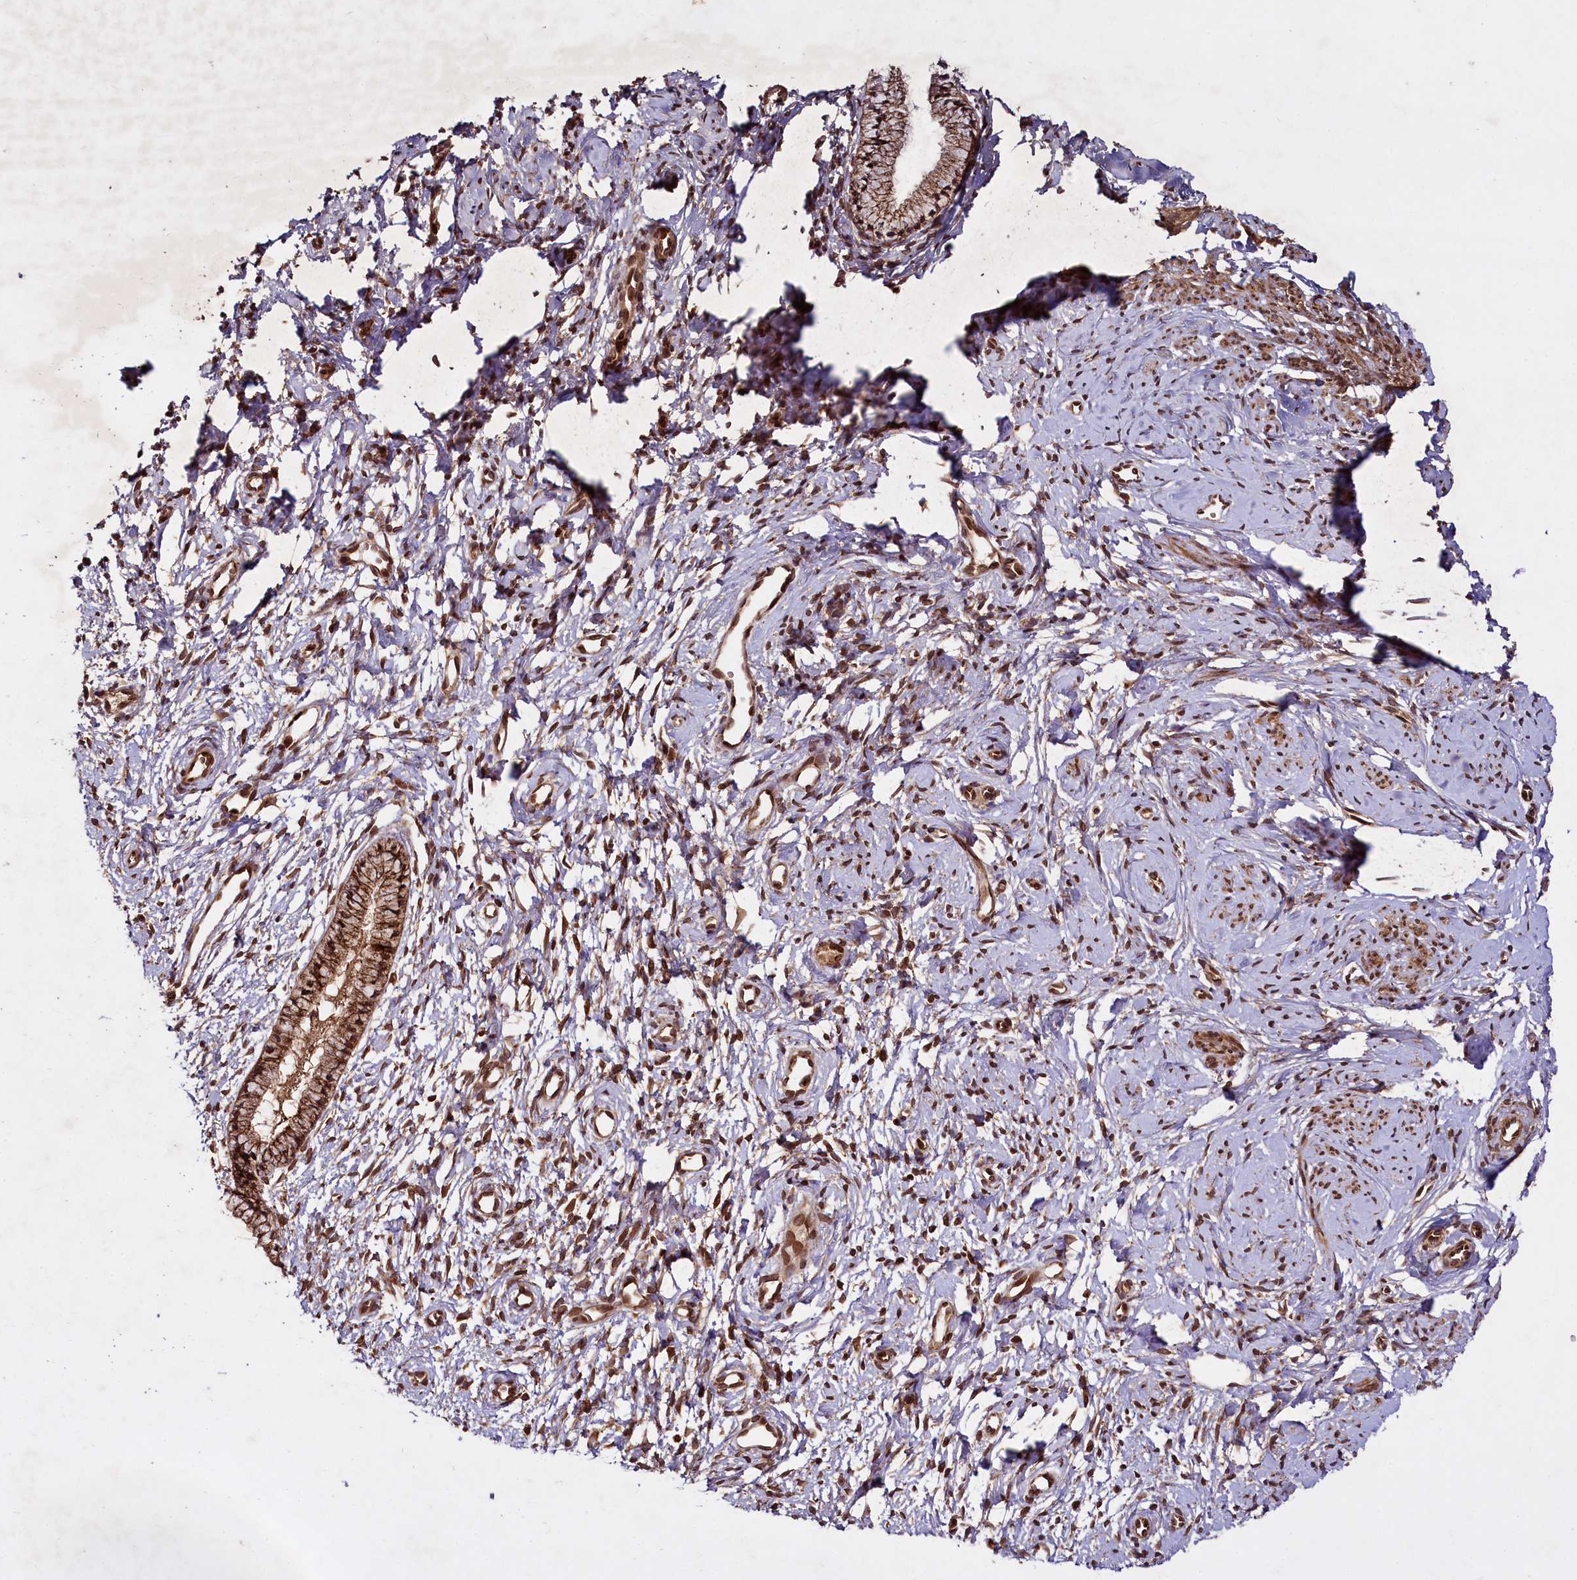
{"staining": {"intensity": "strong", "quantity": ">75%", "location": "cytoplasmic/membranous,nuclear"}, "tissue": "cervix", "cell_type": "Glandular cells", "image_type": "normal", "snomed": [{"axis": "morphology", "description": "Normal tissue, NOS"}, {"axis": "topography", "description": "Cervix"}], "caption": "A brown stain labels strong cytoplasmic/membranous,nuclear expression of a protein in glandular cells of unremarkable human cervix.", "gene": "DCP1B", "patient": {"sex": "female", "age": 57}}